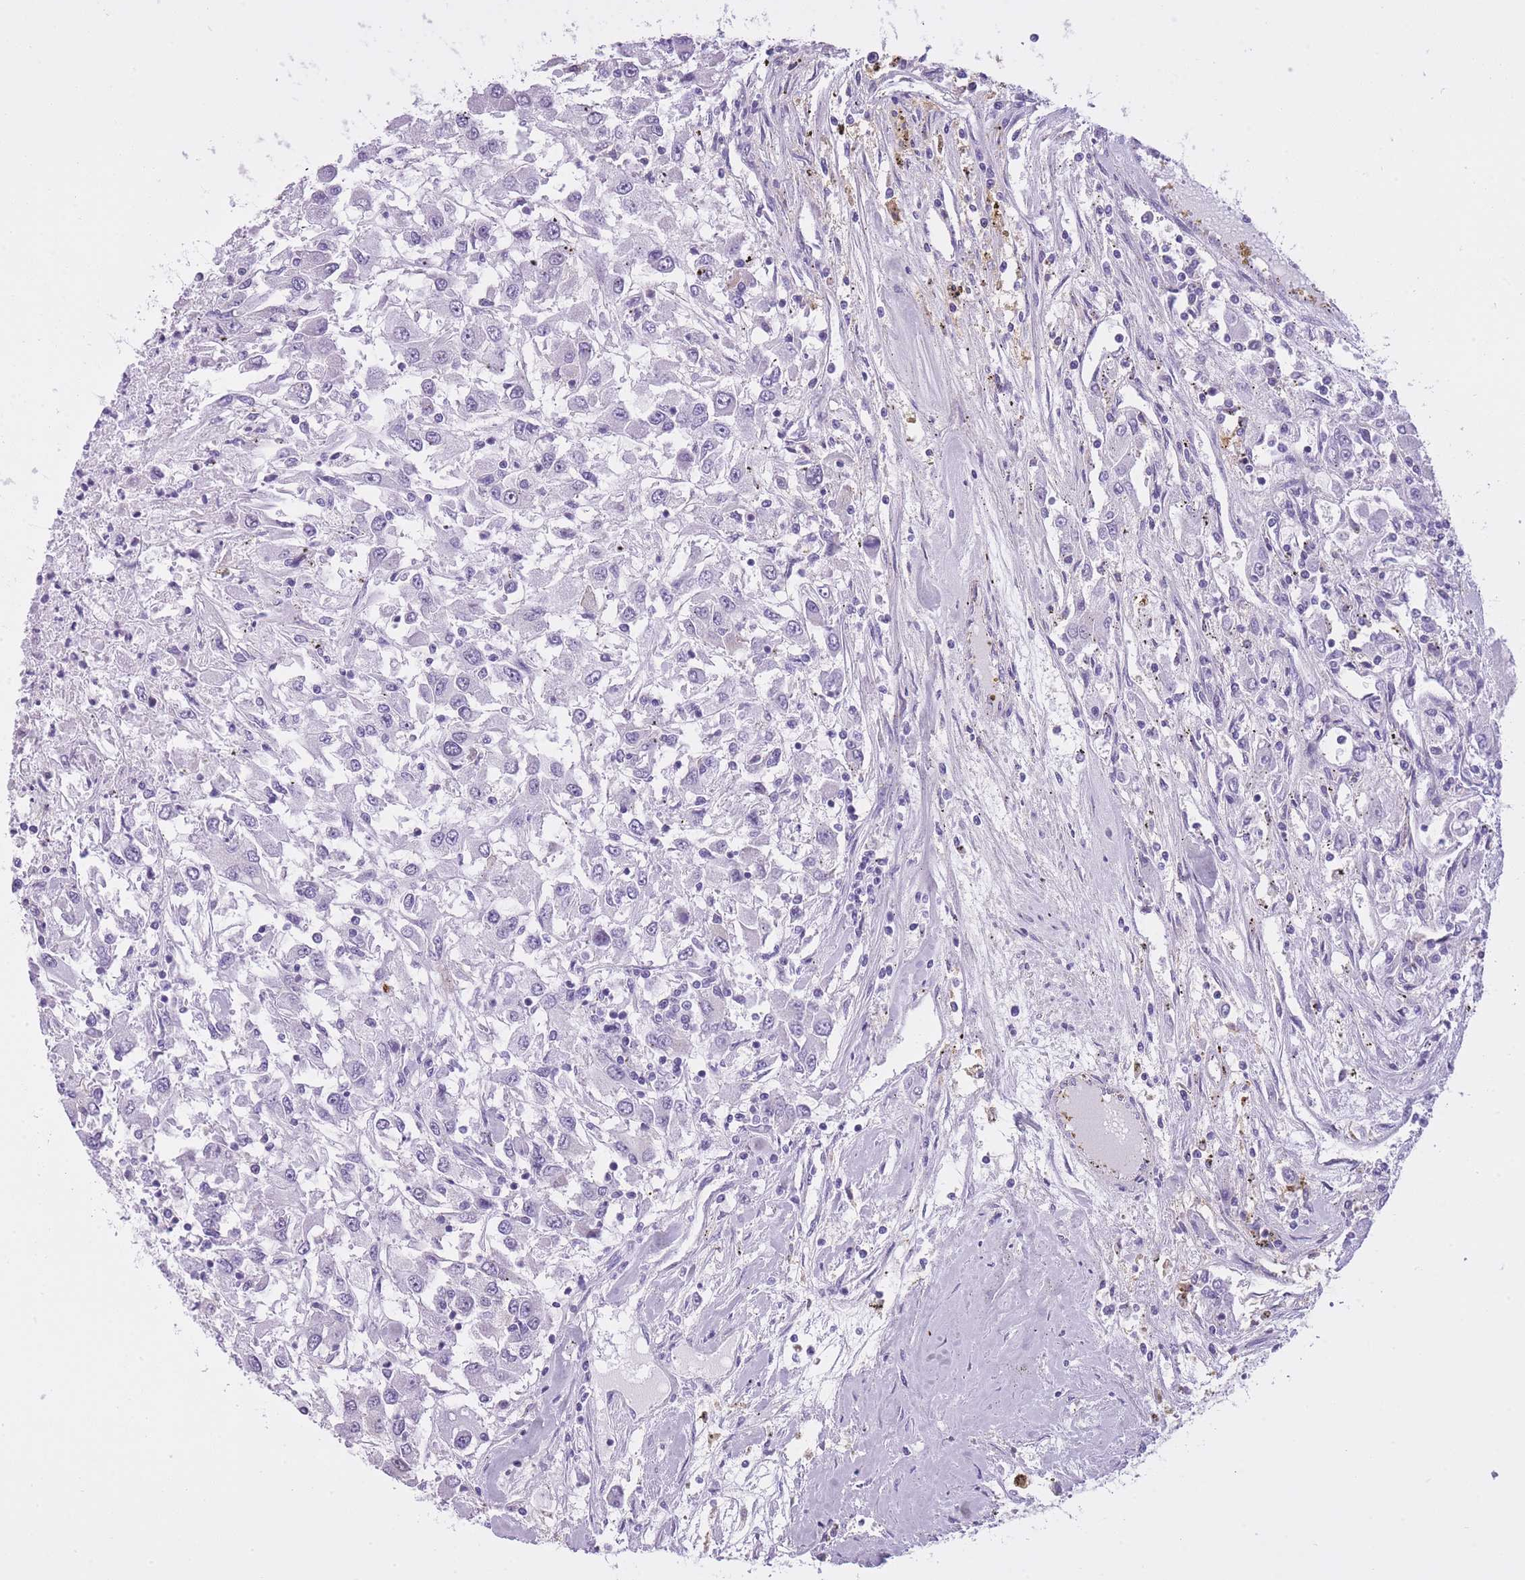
{"staining": {"intensity": "negative", "quantity": "none", "location": "none"}, "tissue": "renal cancer", "cell_type": "Tumor cells", "image_type": "cancer", "snomed": [{"axis": "morphology", "description": "Adenocarcinoma, NOS"}, {"axis": "topography", "description": "Kidney"}], "caption": "Tumor cells are negative for brown protein staining in renal adenocarcinoma.", "gene": "RADX", "patient": {"sex": "female", "age": 67}}